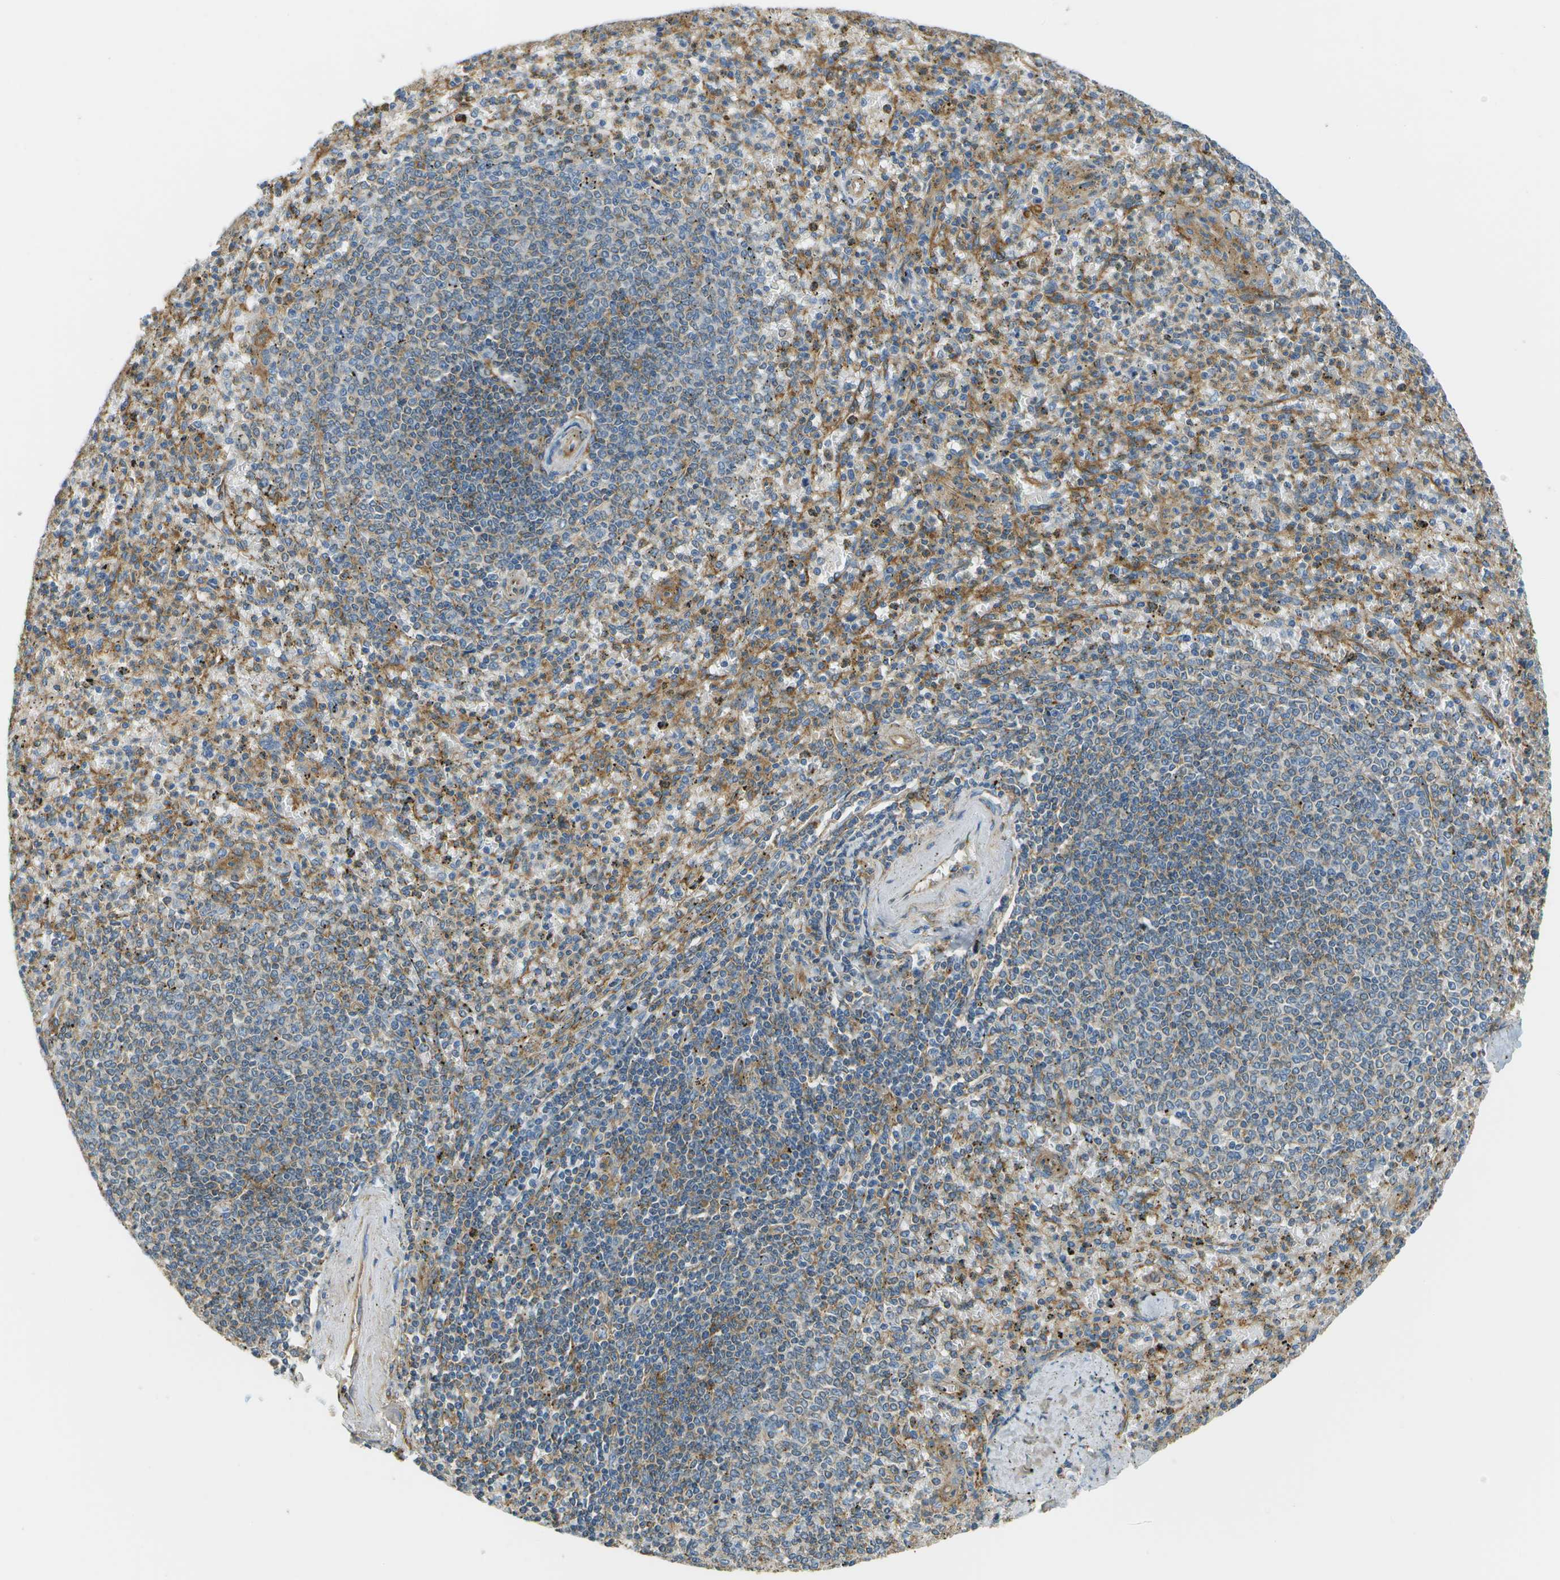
{"staining": {"intensity": "weak", "quantity": "25%-75%", "location": "cytoplasmic/membranous"}, "tissue": "spleen", "cell_type": "Cells in red pulp", "image_type": "normal", "snomed": [{"axis": "morphology", "description": "Normal tissue, NOS"}, {"axis": "topography", "description": "Spleen"}], "caption": "Unremarkable spleen displays weak cytoplasmic/membranous staining in about 25%-75% of cells in red pulp, visualized by immunohistochemistry. (DAB IHC, brown staining for protein, blue staining for nuclei).", "gene": "CLTC", "patient": {"sex": "male", "age": 72}}